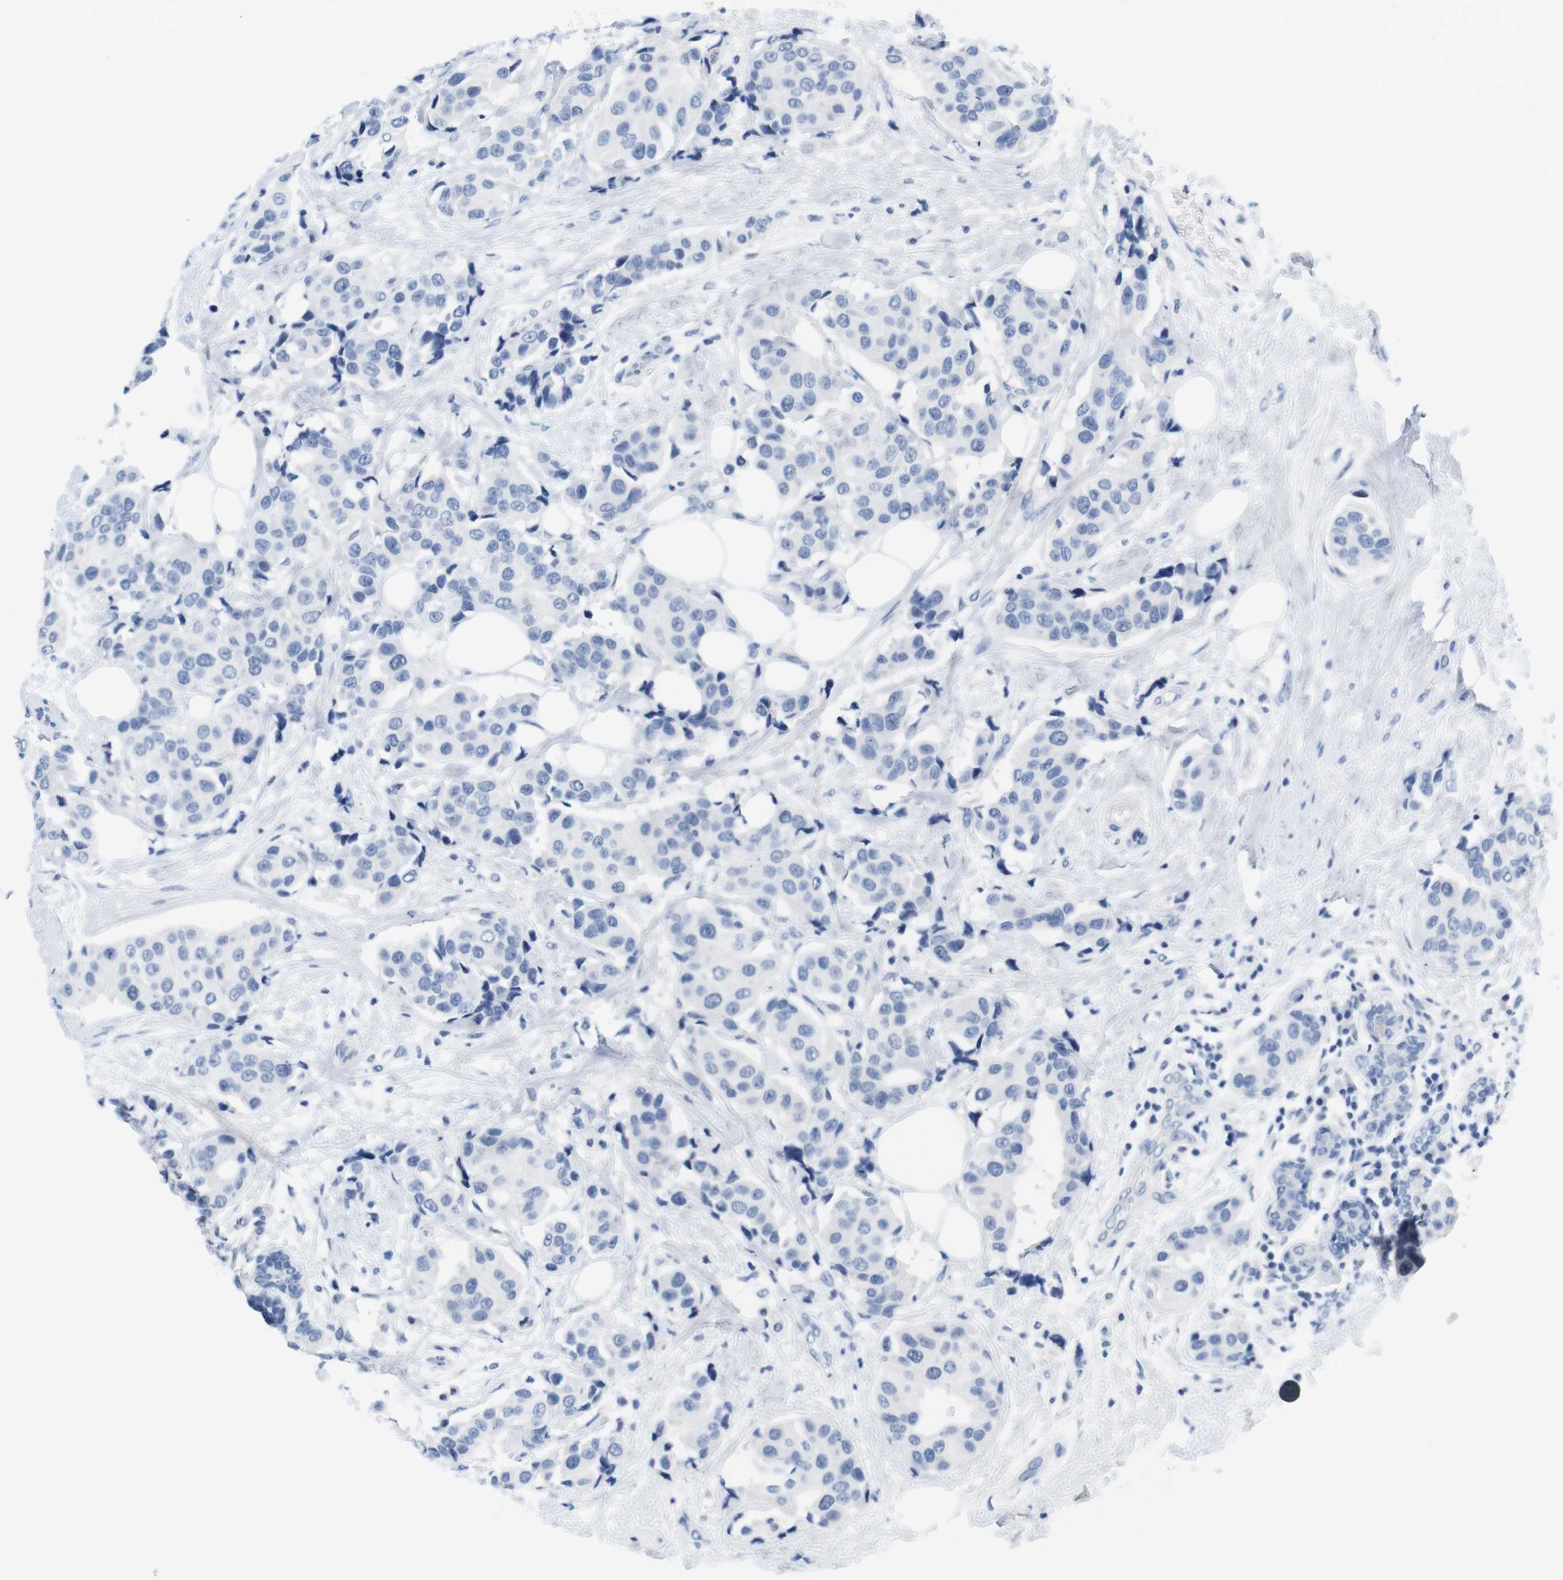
{"staining": {"intensity": "negative", "quantity": "none", "location": "none"}, "tissue": "breast cancer", "cell_type": "Tumor cells", "image_type": "cancer", "snomed": [{"axis": "morphology", "description": "Normal tissue, NOS"}, {"axis": "morphology", "description": "Duct carcinoma"}, {"axis": "topography", "description": "Breast"}], "caption": "Immunohistochemistry of human breast cancer shows no expression in tumor cells.", "gene": "MAP6", "patient": {"sex": "female", "age": 39}}